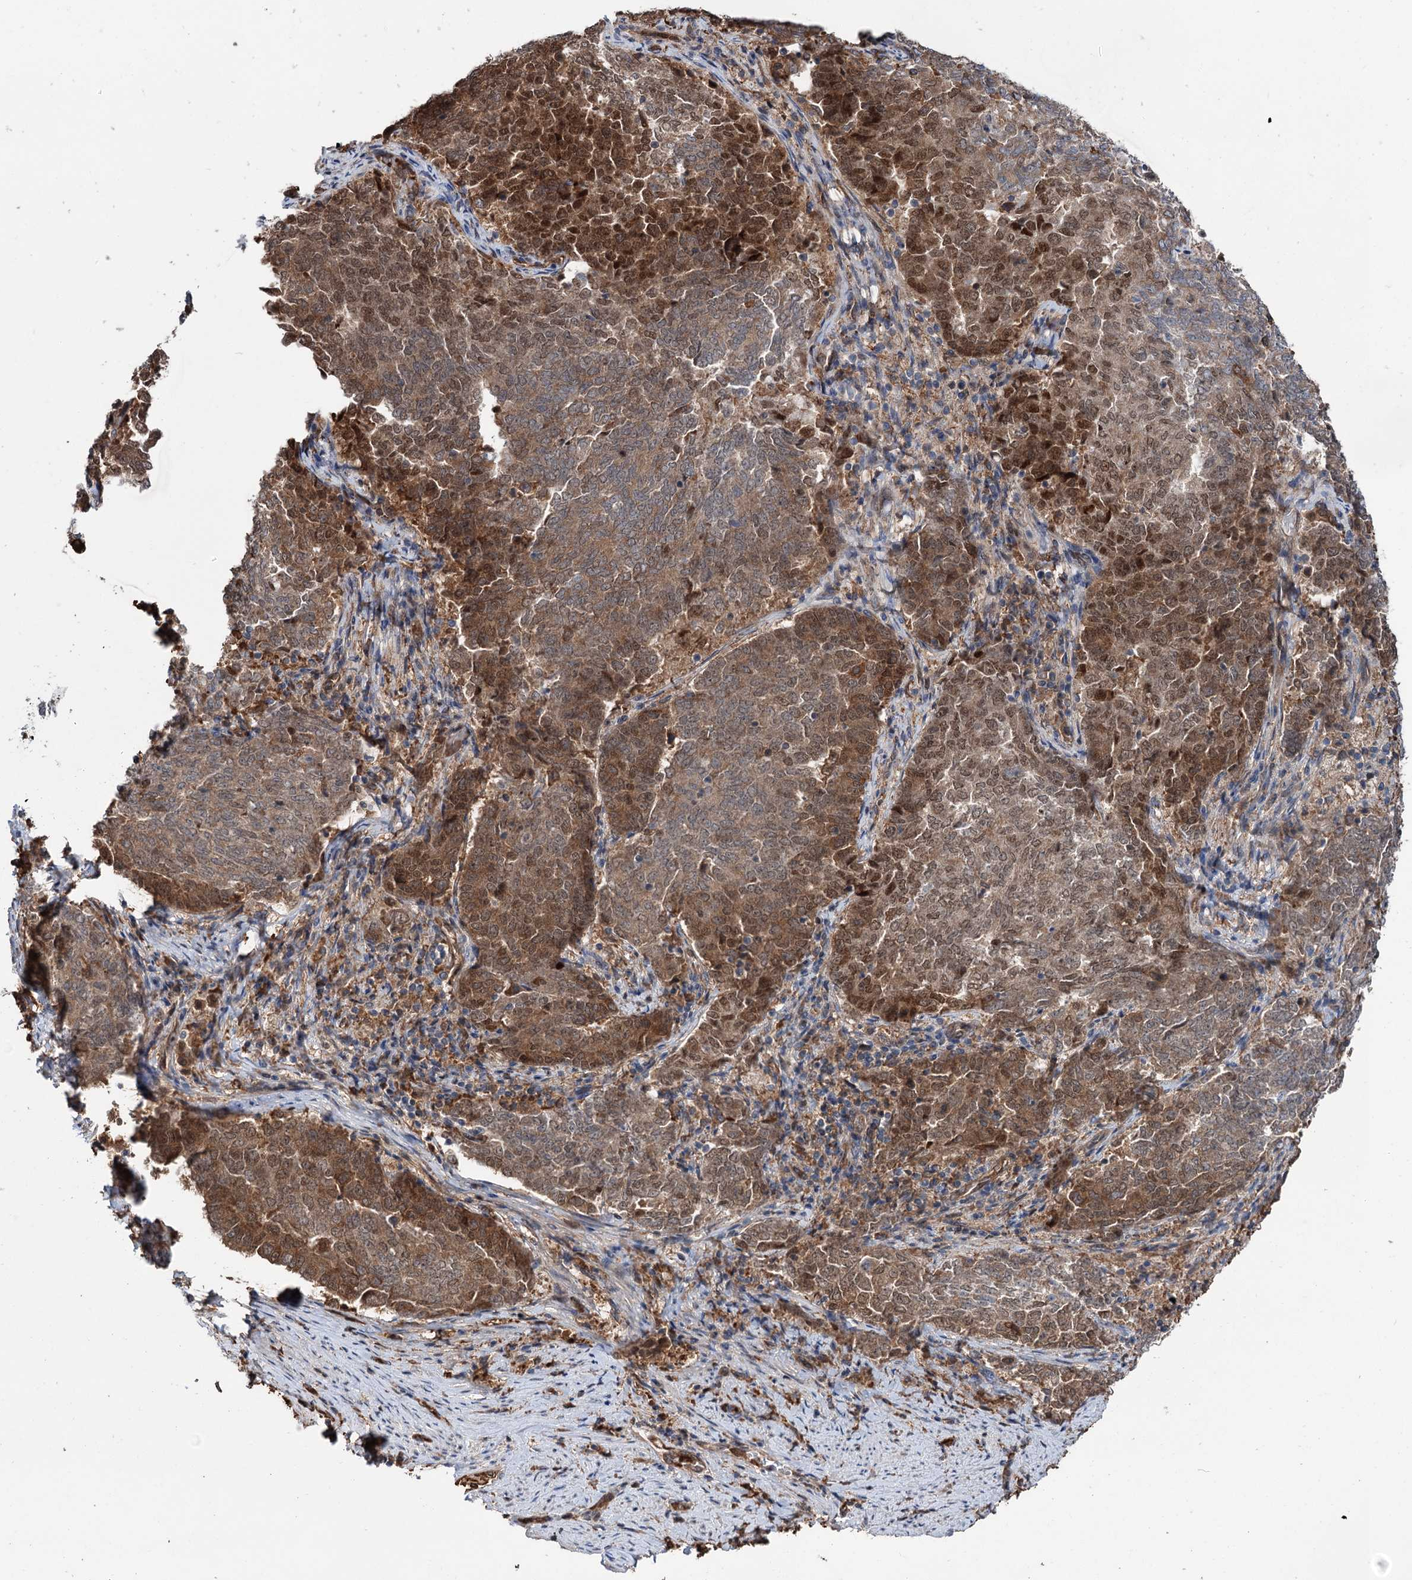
{"staining": {"intensity": "moderate", "quantity": ">75%", "location": "cytoplasmic/membranous,nuclear"}, "tissue": "endometrial cancer", "cell_type": "Tumor cells", "image_type": "cancer", "snomed": [{"axis": "morphology", "description": "Adenocarcinoma, NOS"}, {"axis": "topography", "description": "Endometrium"}], "caption": "There is medium levels of moderate cytoplasmic/membranous and nuclear staining in tumor cells of endometrial cancer (adenocarcinoma), as demonstrated by immunohistochemical staining (brown color).", "gene": "NCAPD2", "patient": {"sex": "female", "age": 80}}